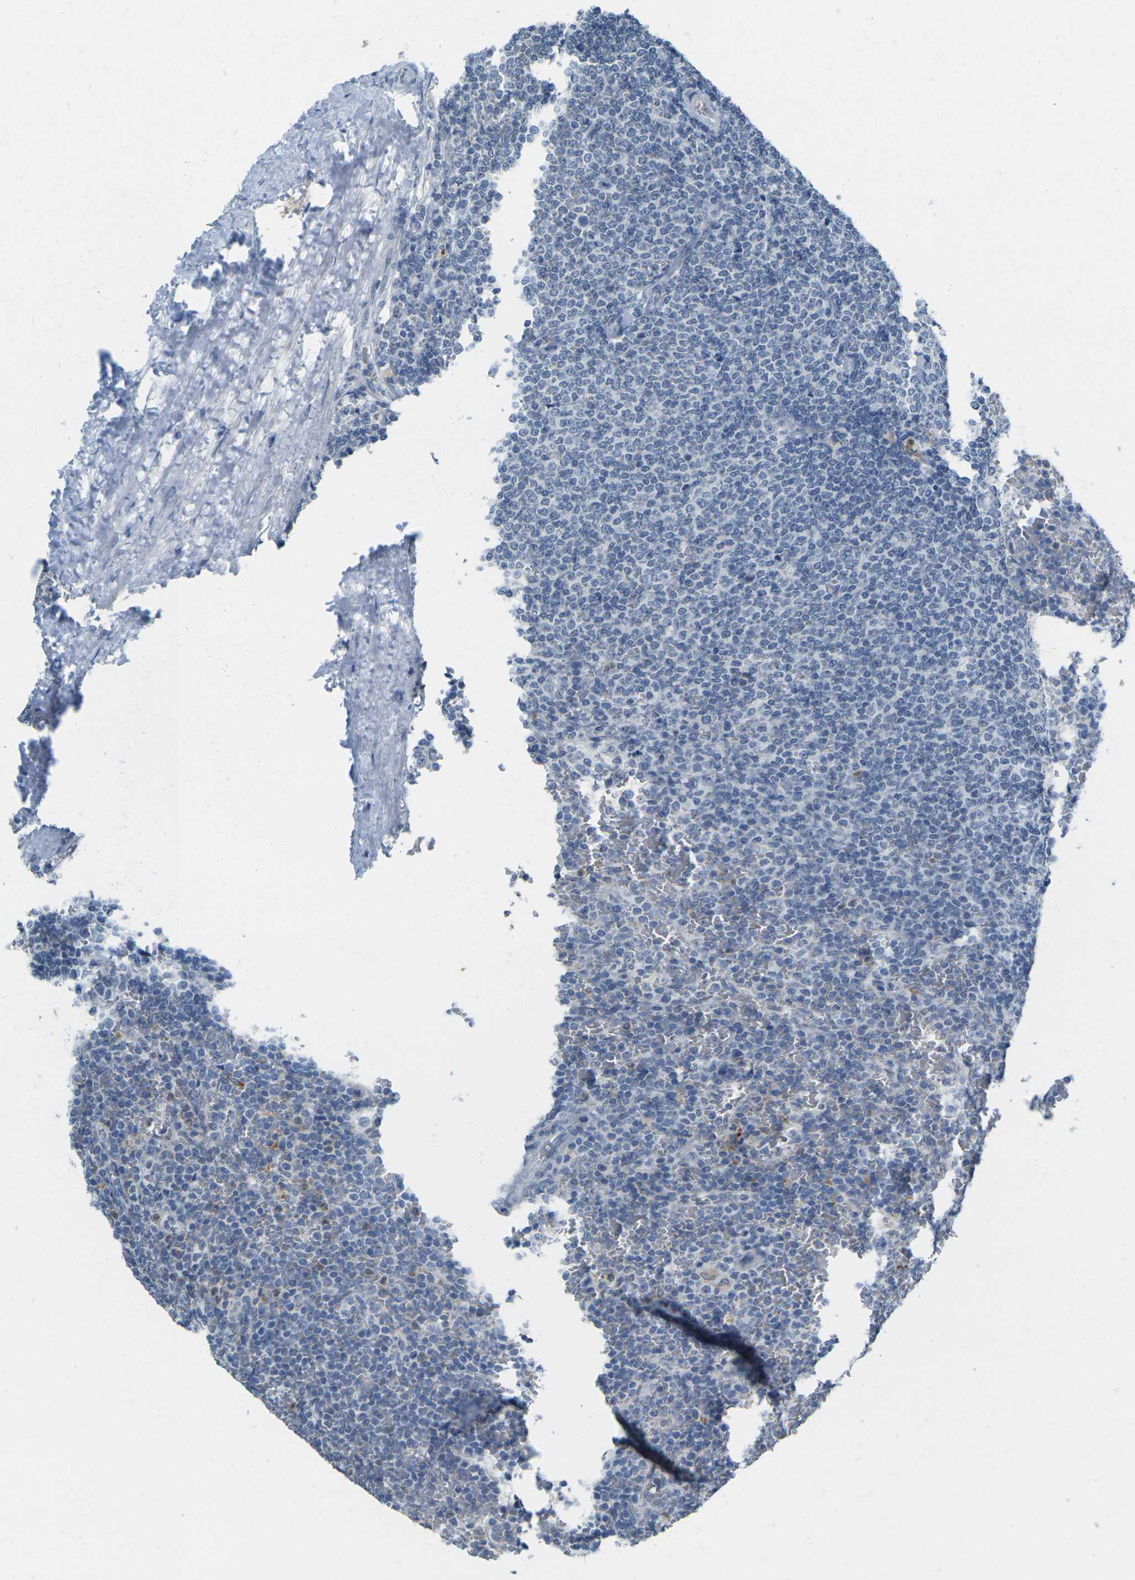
{"staining": {"intensity": "negative", "quantity": "none", "location": "none"}, "tissue": "lymphoma", "cell_type": "Tumor cells", "image_type": "cancer", "snomed": [{"axis": "morphology", "description": "Malignant lymphoma, non-Hodgkin's type, Low grade"}, {"axis": "topography", "description": "Spleen"}], "caption": "Tumor cells are negative for brown protein staining in lymphoma.", "gene": "SPTBN2", "patient": {"sex": "female", "age": 77}}